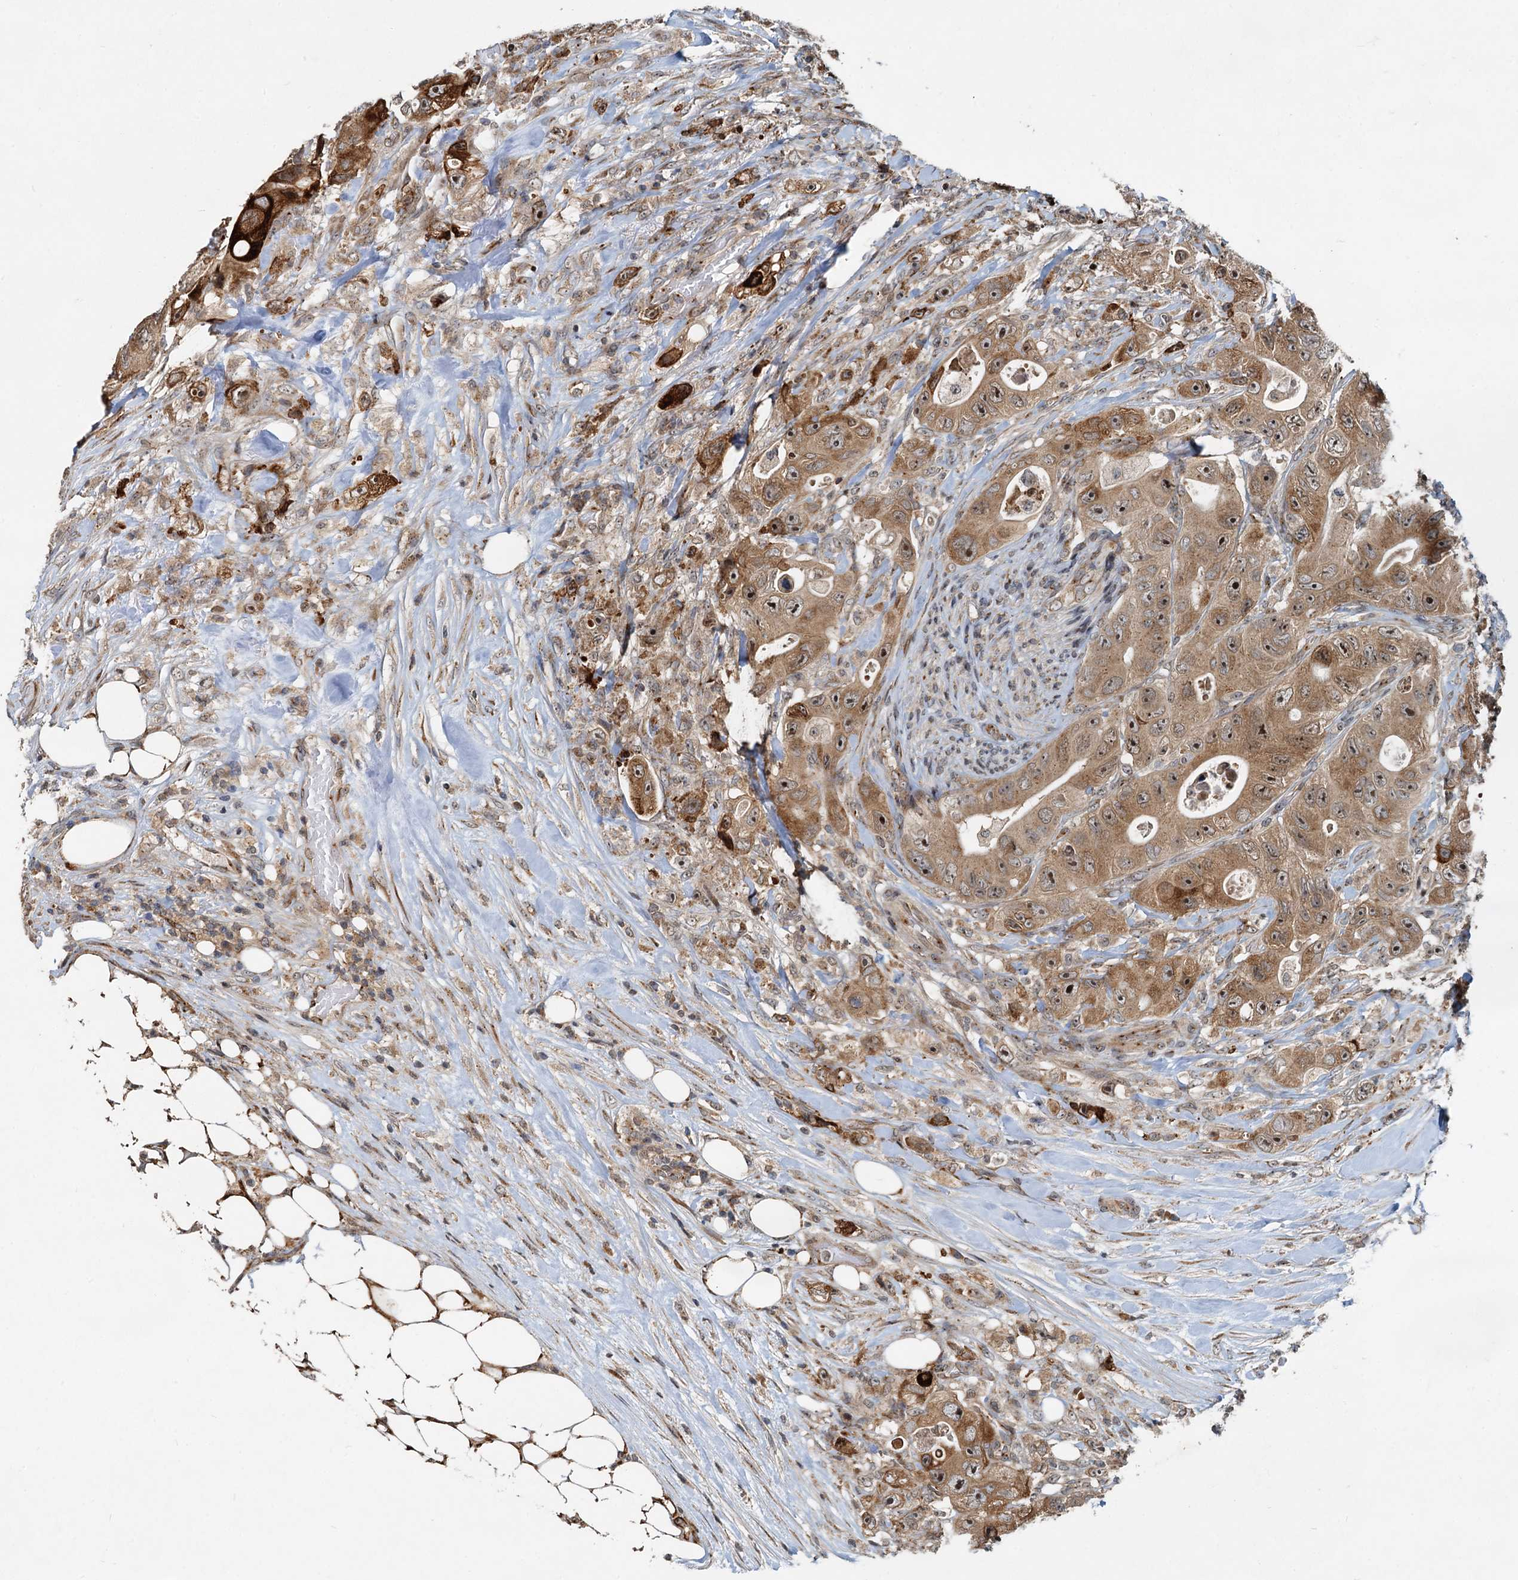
{"staining": {"intensity": "moderate", "quantity": ">75%", "location": "cytoplasmic/membranous,nuclear"}, "tissue": "colorectal cancer", "cell_type": "Tumor cells", "image_type": "cancer", "snomed": [{"axis": "morphology", "description": "Adenocarcinoma, NOS"}, {"axis": "topography", "description": "Colon"}], "caption": "Human colorectal cancer (adenocarcinoma) stained for a protein (brown) demonstrates moderate cytoplasmic/membranous and nuclear positive positivity in approximately >75% of tumor cells.", "gene": "CEP68", "patient": {"sex": "female", "age": 46}}